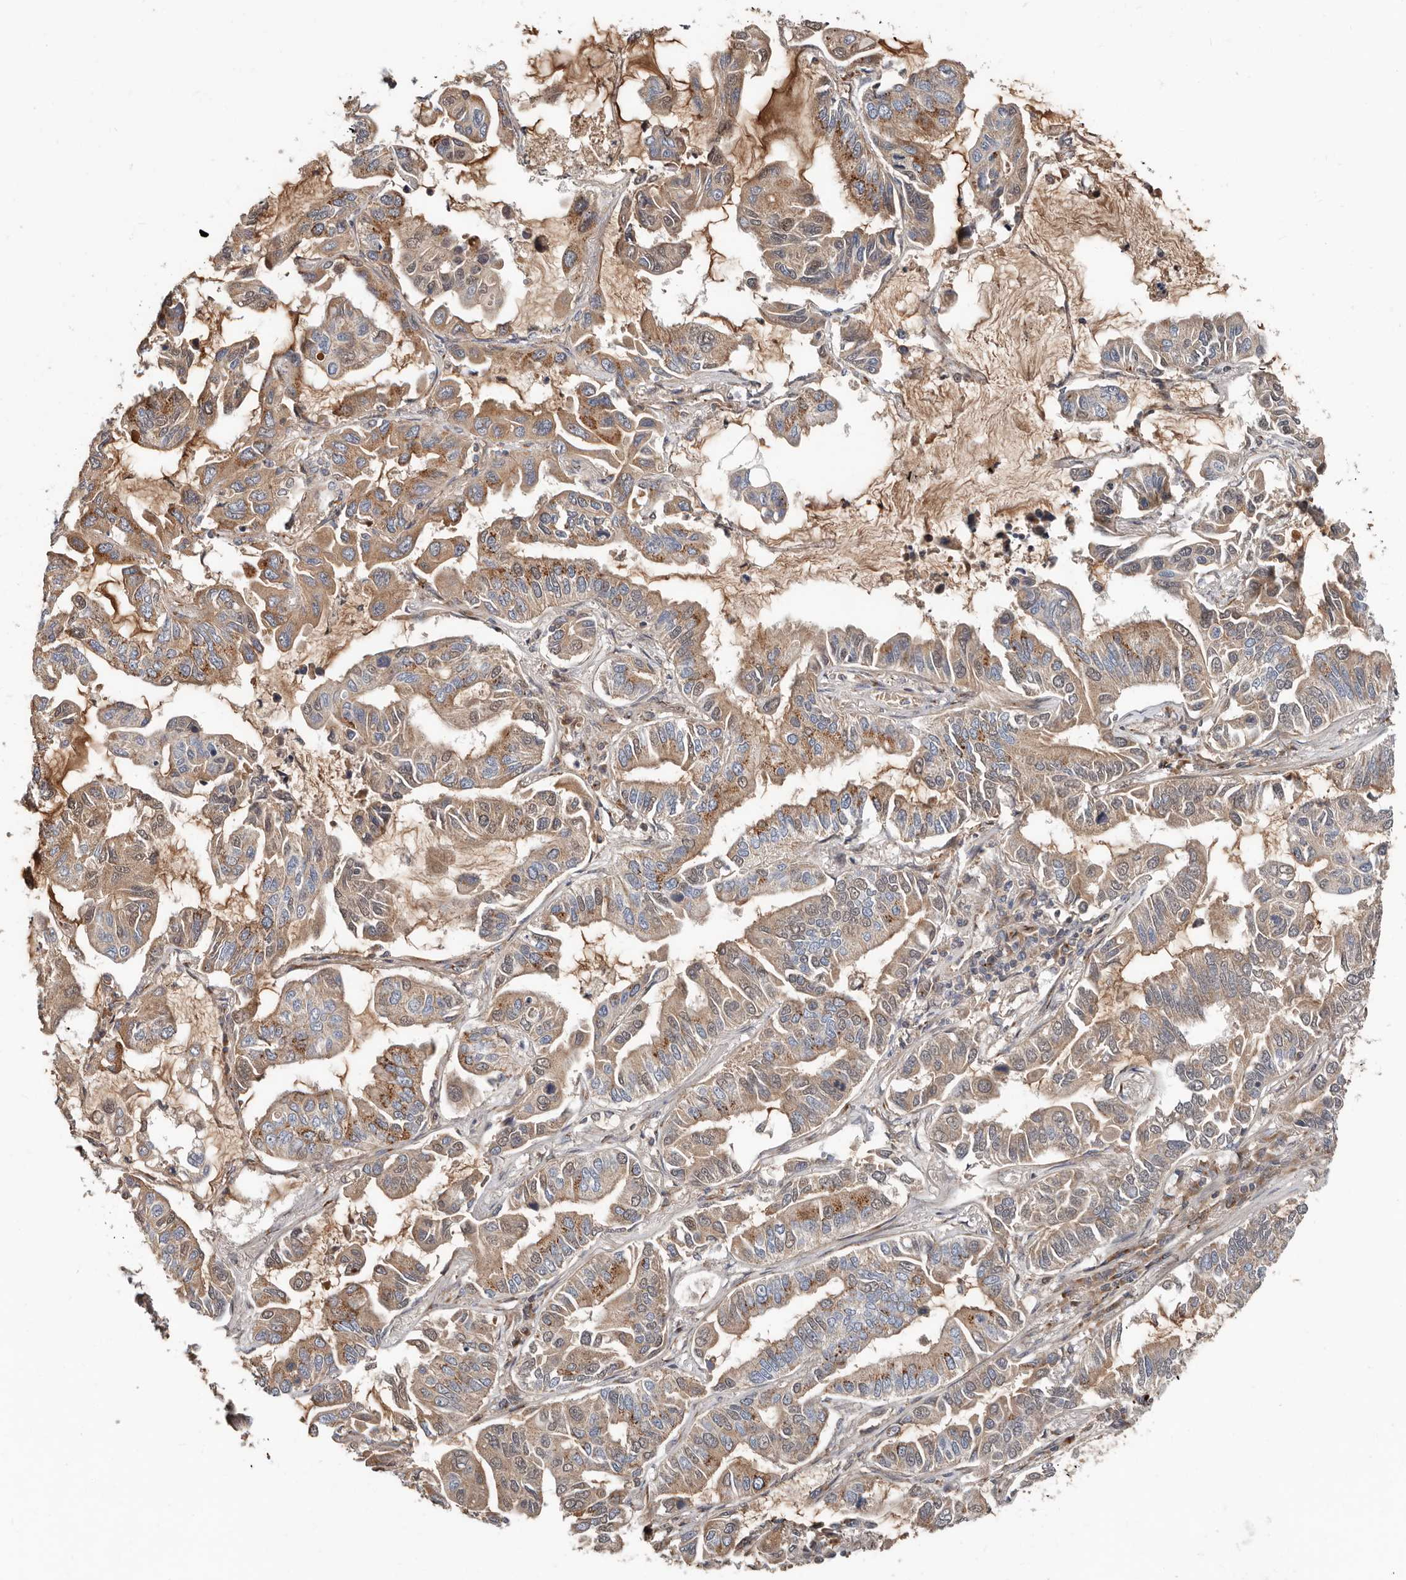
{"staining": {"intensity": "moderate", "quantity": ">75%", "location": "cytoplasmic/membranous"}, "tissue": "lung cancer", "cell_type": "Tumor cells", "image_type": "cancer", "snomed": [{"axis": "morphology", "description": "Adenocarcinoma, NOS"}, {"axis": "topography", "description": "Lung"}], "caption": "This micrograph reveals immunohistochemistry staining of lung cancer (adenocarcinoma), with medium moderate cytoplasmic/membranous staining in about >75% of tumor cells.", "gene": "COG1", "patient": {"sex": "male", "age": 64}}